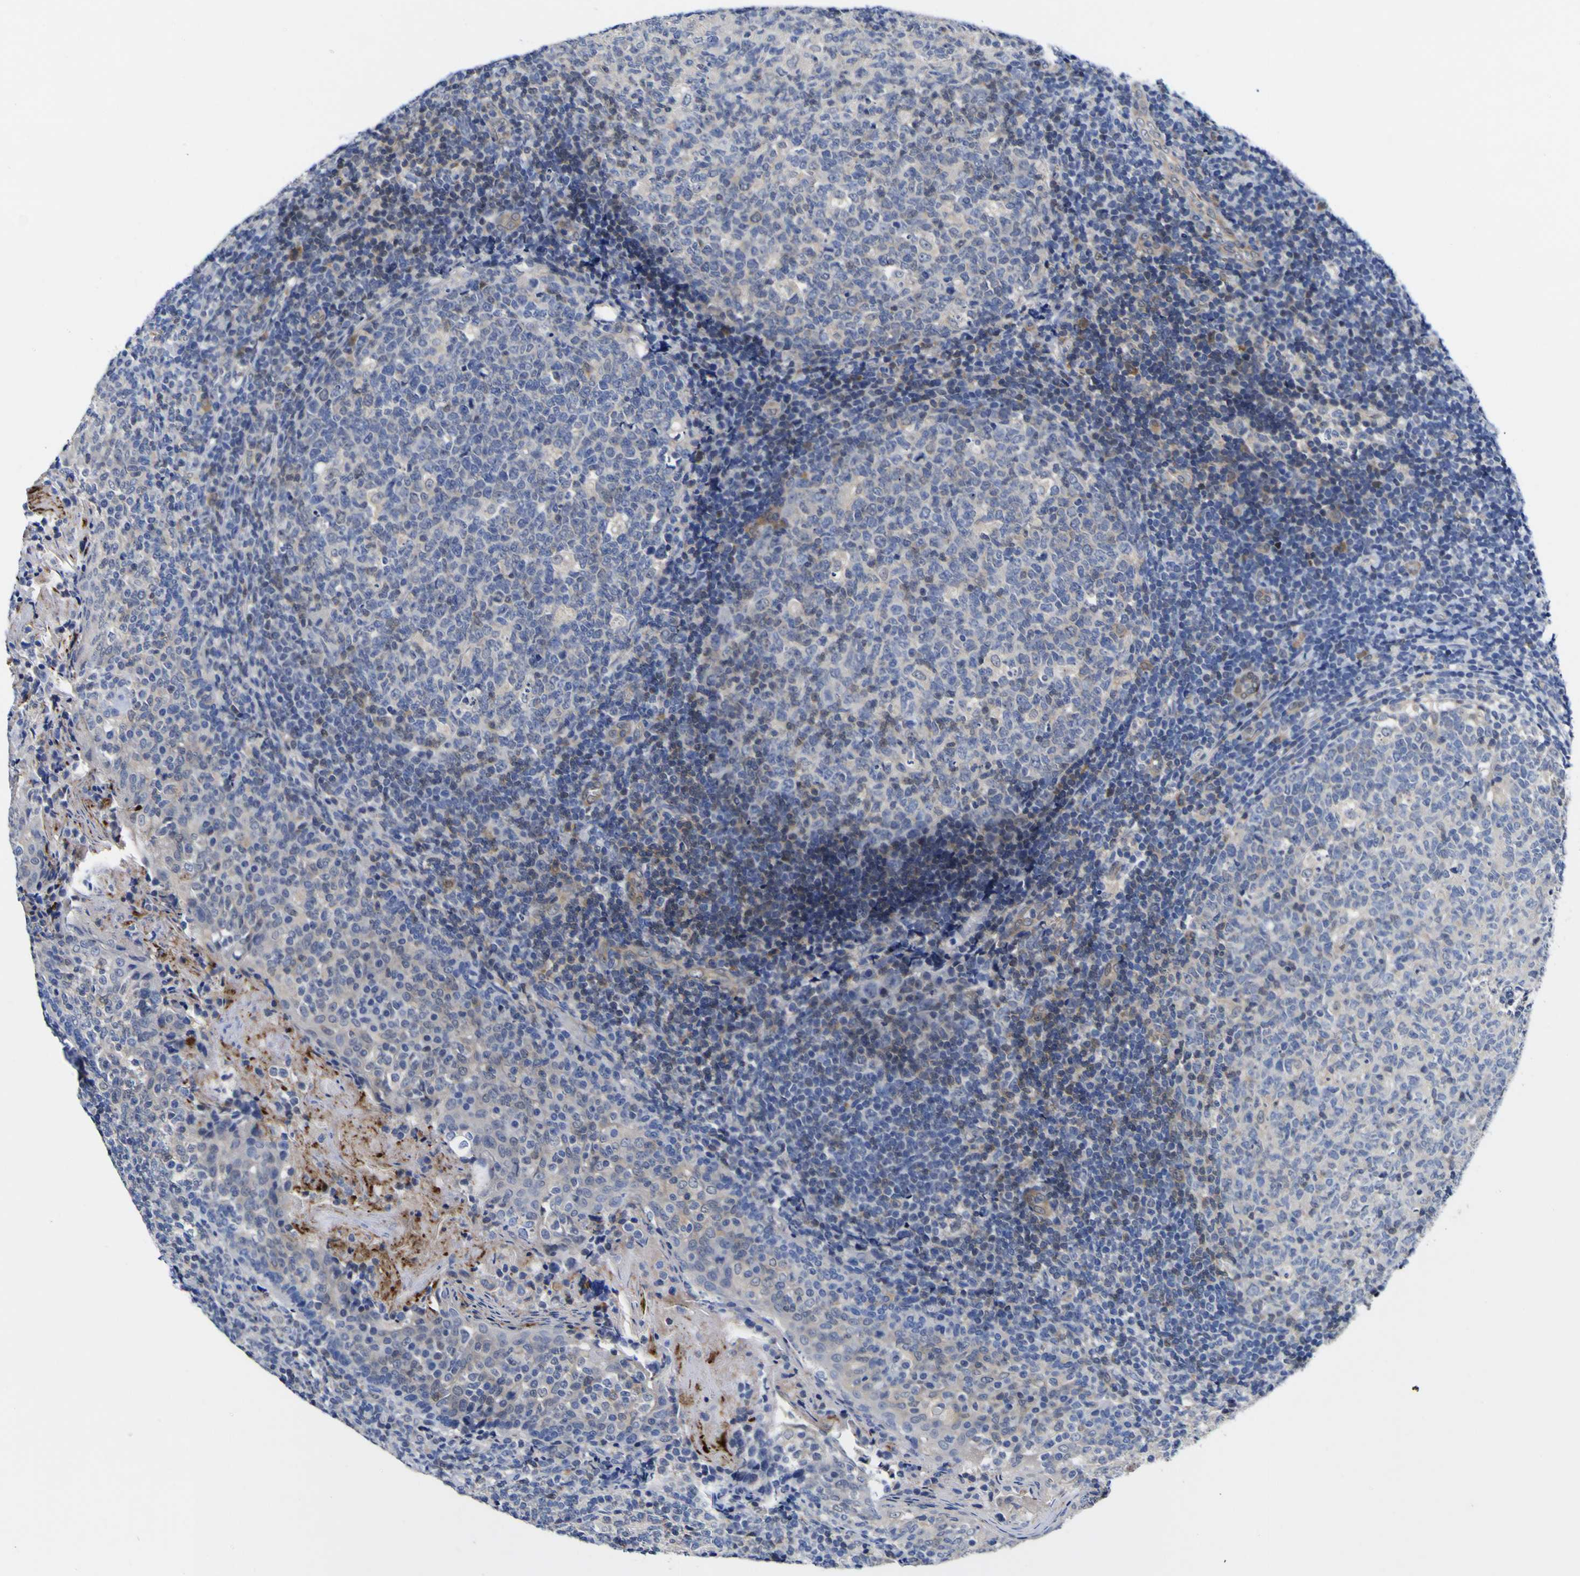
{"staining": {"intensity": "weak", "quantity": "<25%", "location": "cytoplasmic/membranous"}, "tissue": "tonsil", "cell_type": "Germinal center cells", "image_type": "normal", "snomed": [{"axis": "morphology", "description": "Normal tissue, NOS"}, {"axis": "topography", "description": "Tonsil"}], "caption": "High magnification brightfield microscopy of benign tonsil stained with DAB (3,3'-diaminobenzidine) (brown) and counterstained with hematoxylin (blue): germinal center cells show no significant staining. (DAB immunohistochemistry (IHC), high magnification).", "gene": "CASP6", "patient": {"sex": "female", "age": 19}}